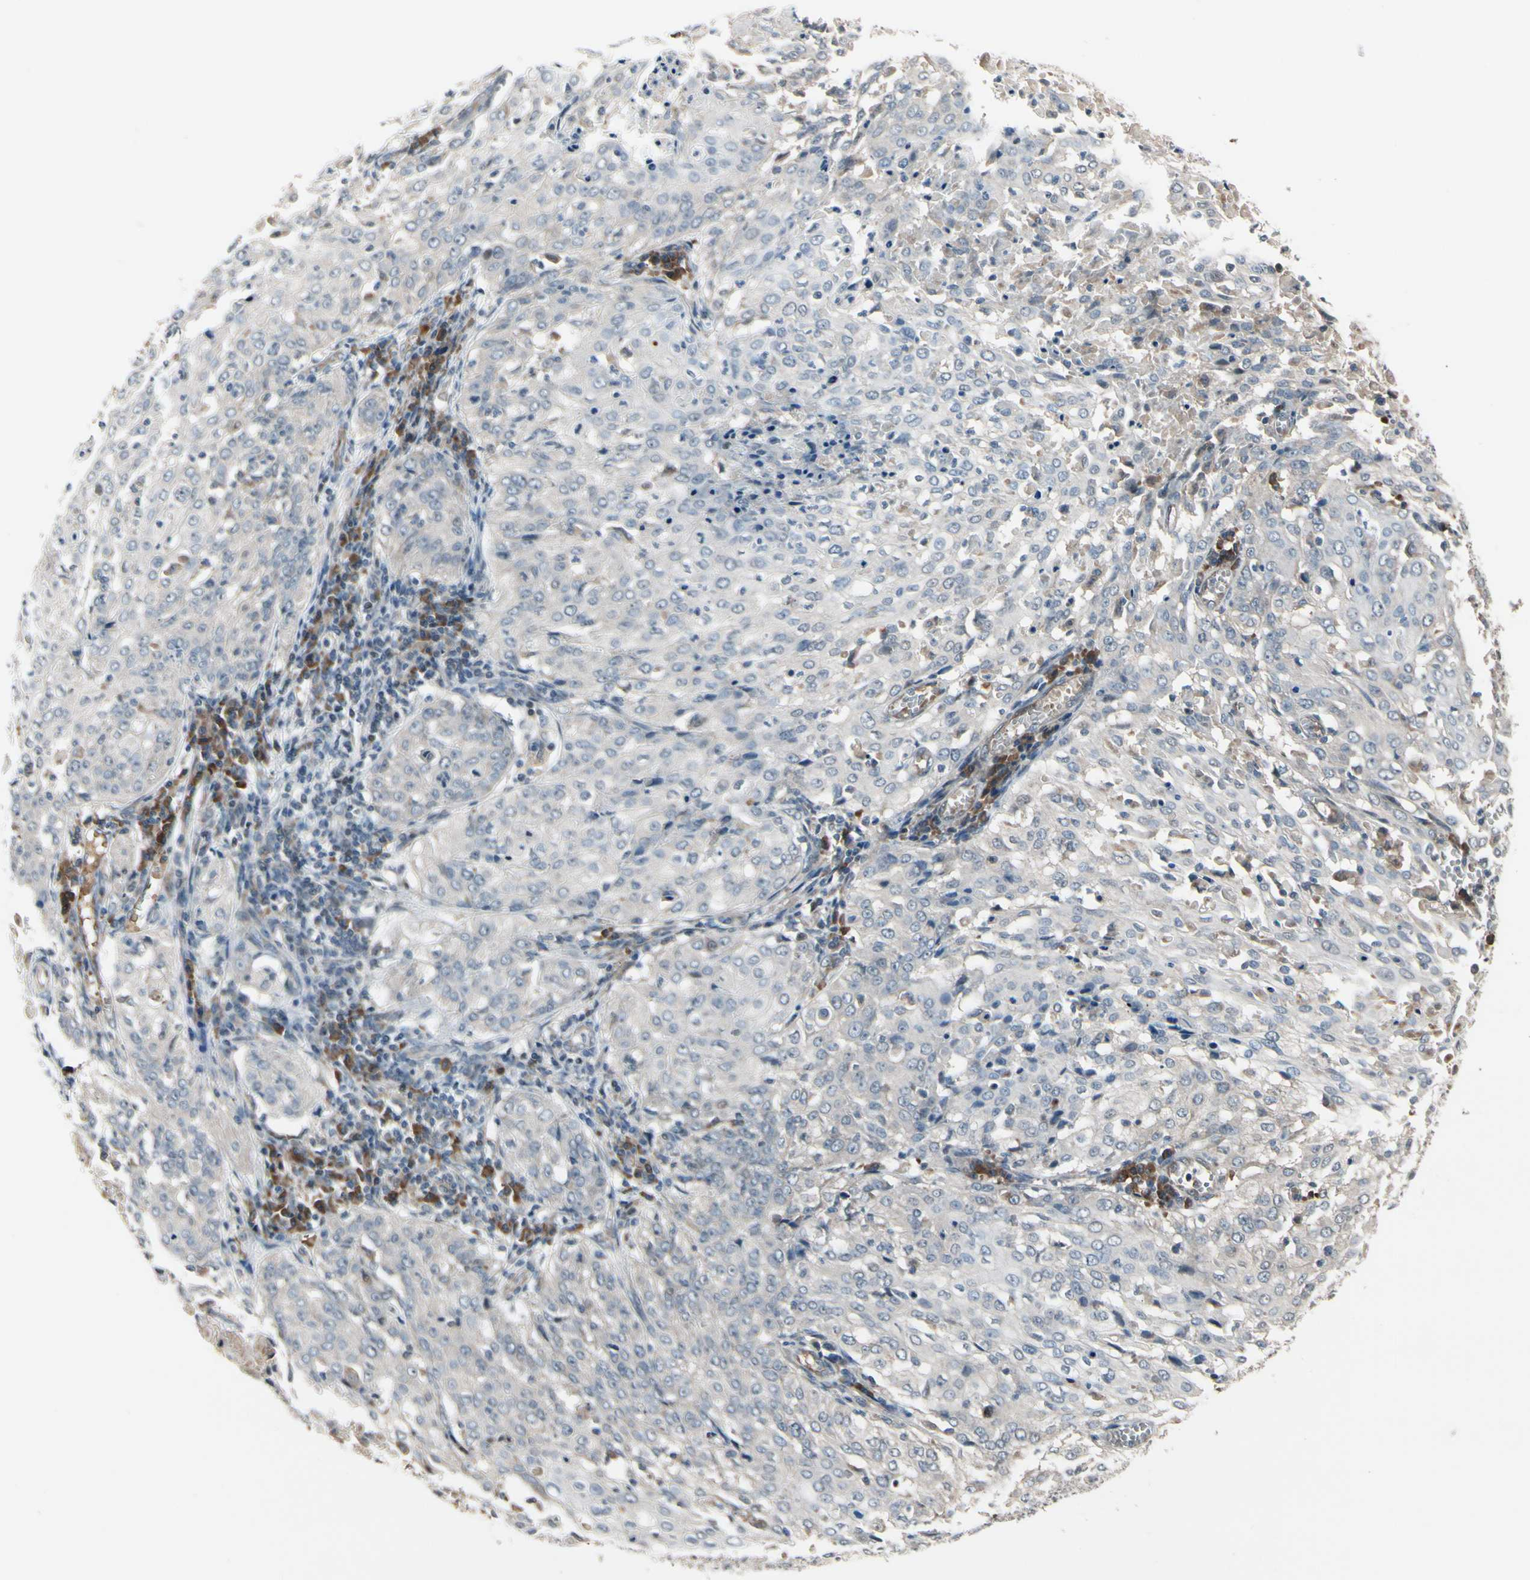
{"staining": {"intensity": "negative", "quantity": "none", "location": "none"}, "tissue": "cervical cancer", "cell_type": "Tumor cells", "image_type": "cancer", "snomed": [{"axis": "morphology", "description": "Squamous cell carcinoma, NOS"}, {"axis": "topography", "description": "Cervix"}], "caption": "This histopathology image is of squamous cell carcinoma (cervical) stained with IHC to label a protein in brown with the nuclei are counter-stained blue. There is no staining in tumor cells.", "gene": "SNX29", "patient": {"sex": "female", "age": 39}}